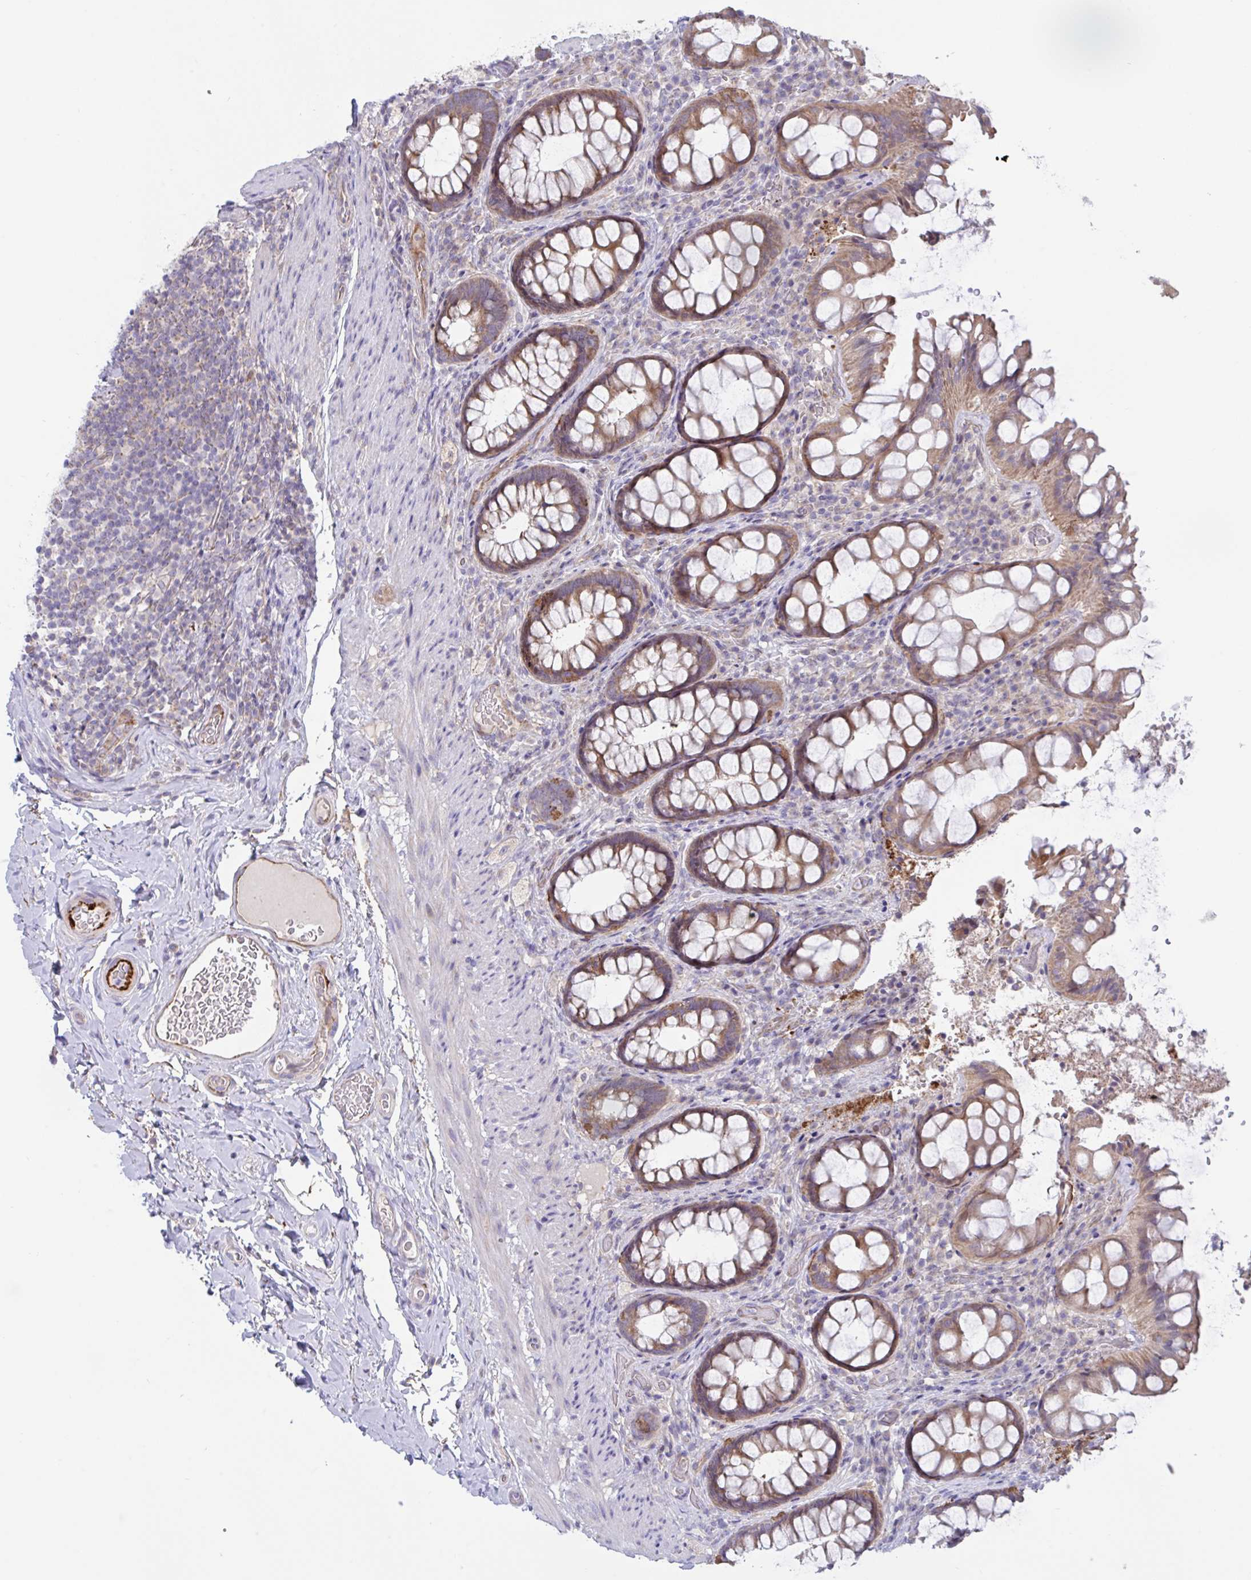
{"staining": {"intensity": "moderate", "quantity": ">75%", "location": "cytoplasmic/membranous"}, "tissue": "rectum", "cell_type": "Glandular cells", "image_type": "normal", "snomed": [{"axis": "morphology", "description": "Normal tissue, NOS"}, {"axis": "topography", "description": "Rectum"}, {"axis": "topography", "description": "Peripheral nerve tissue"}], "caption": "Immunohistochemical staining of unremarkable human rectum shows medium levels of moderate cytoplasmic/membranous expression in approximately >75% of glandular cells. The staining was performed using DAB to visualize the protein expression in brown, while the nuclei were stained in blue with hematoxylin (Magnification: 20x).", "gene": "IL37", "patient": {"sex": "female", "age": 69}}